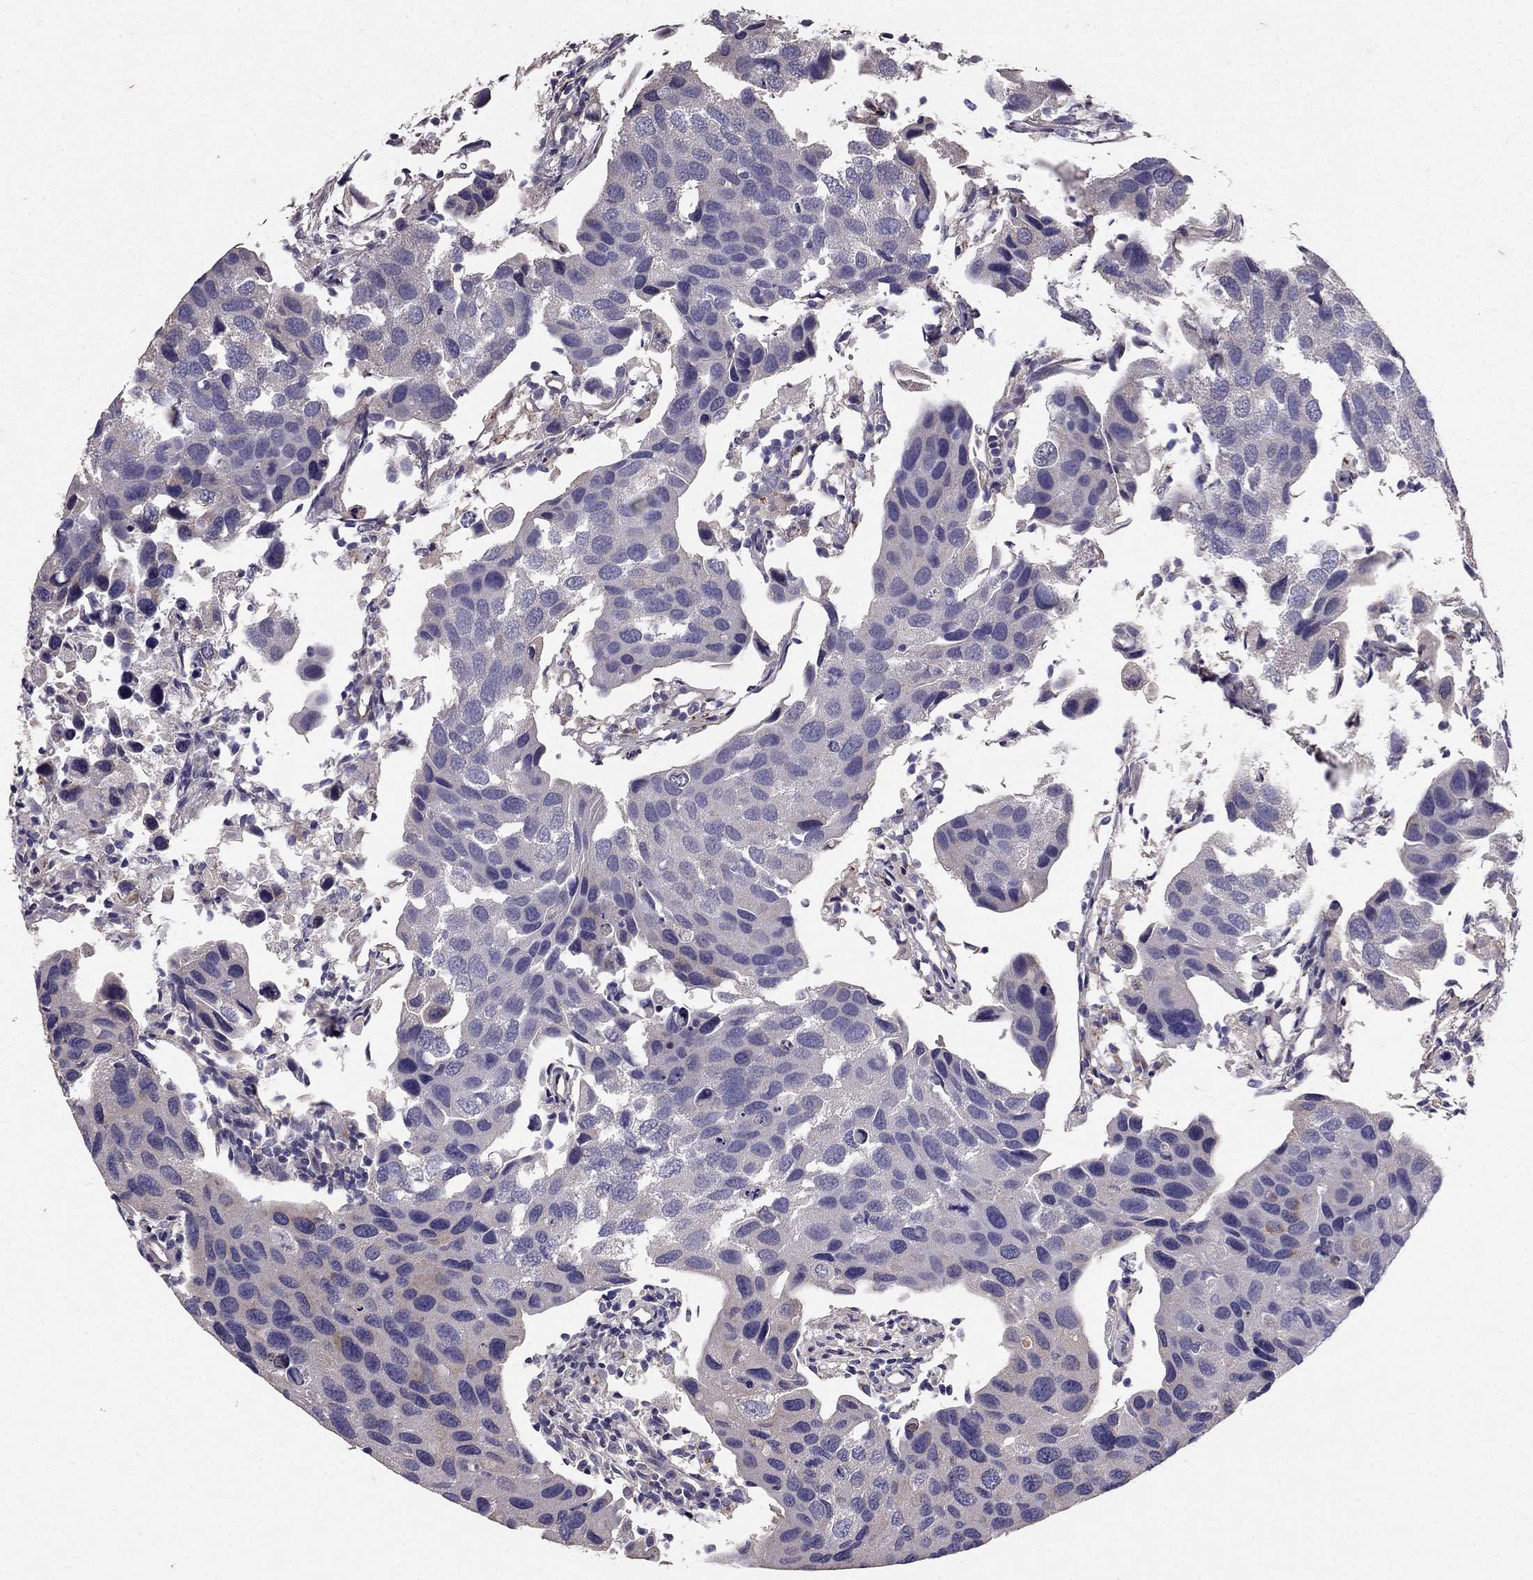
{"staining": {"intensity": "negative", "quantity": "none", "location": "none"}, "tissue": "urothelial cancer", "cell_type": "Tumor cells", "image_type": "cancer", "snomed": [{"axis": "morphology", "description": "Urothelial carcinoma, High grade"}, {"axis": "topography", "description": "Urinary bladder"}], "caption": "A high-resolution photomicrograph shows immunohistochemistry staining of high-grade urothelial carcinoma, which shows no significant staining in tumor cells.", "gene": "RASIP1", "patient": {"sex": "male", "age": 79}}